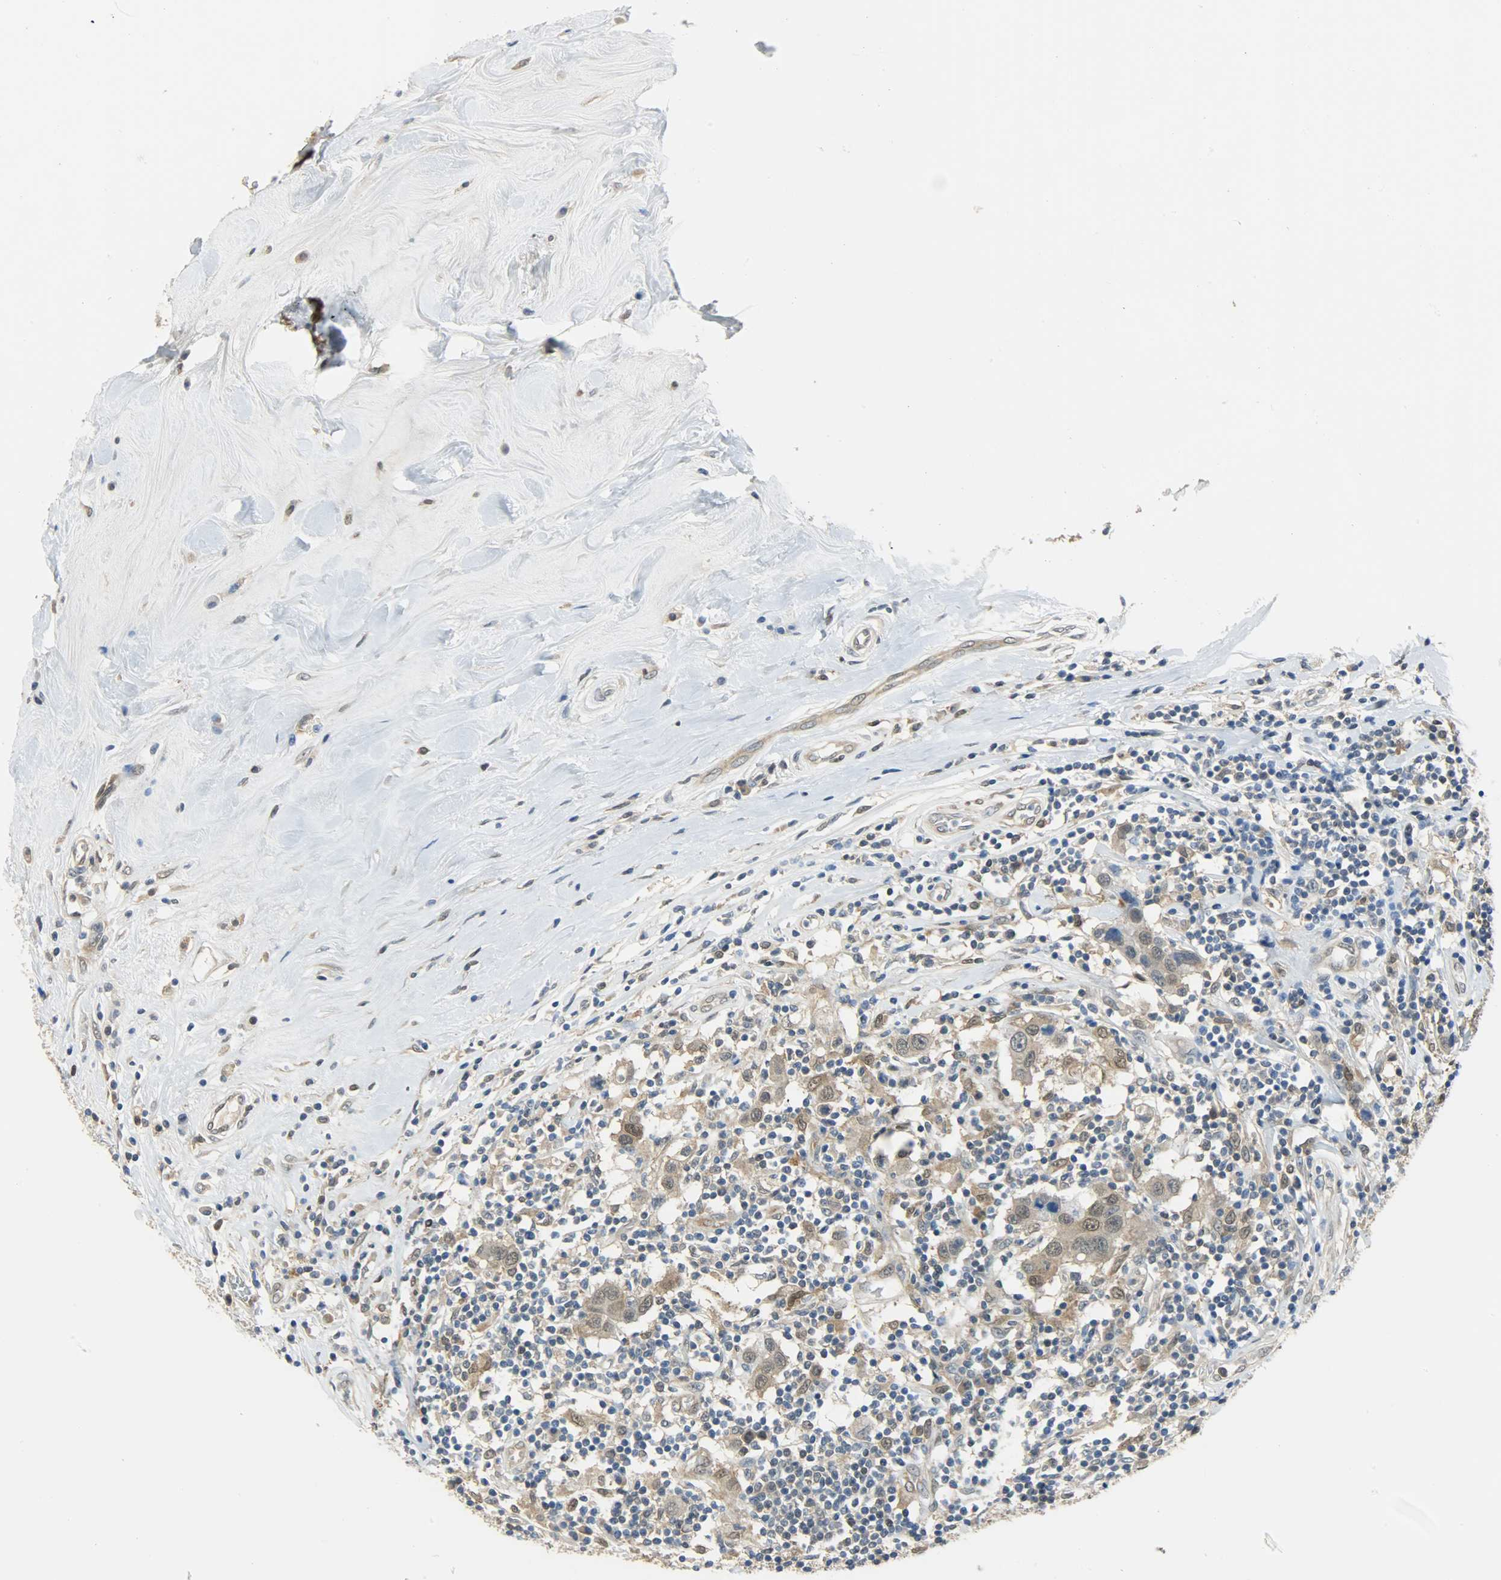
{"staining": {"intensity": "moderate", "quantity": ">75%", "location": "cytoplasmic/membranous,nuclear"}, "tissue": "breast cancer", "cell_type": "Tumor cells", "image_type": "cancer", "snomed": [{"axis": "morphology", "description": "Duct carcinoma"}, {"axis": "topography", "description": "Breast"}], "caption": "This photomicrograph shows immunohistochemistry staining of breast cancer, with medium moderate cytoplasmic/membranous and nuclear positivity in approximately >75% of tumor cells.", "gene": "EIF4EBP1", "patient": {"sex": "female", "age": 27}}